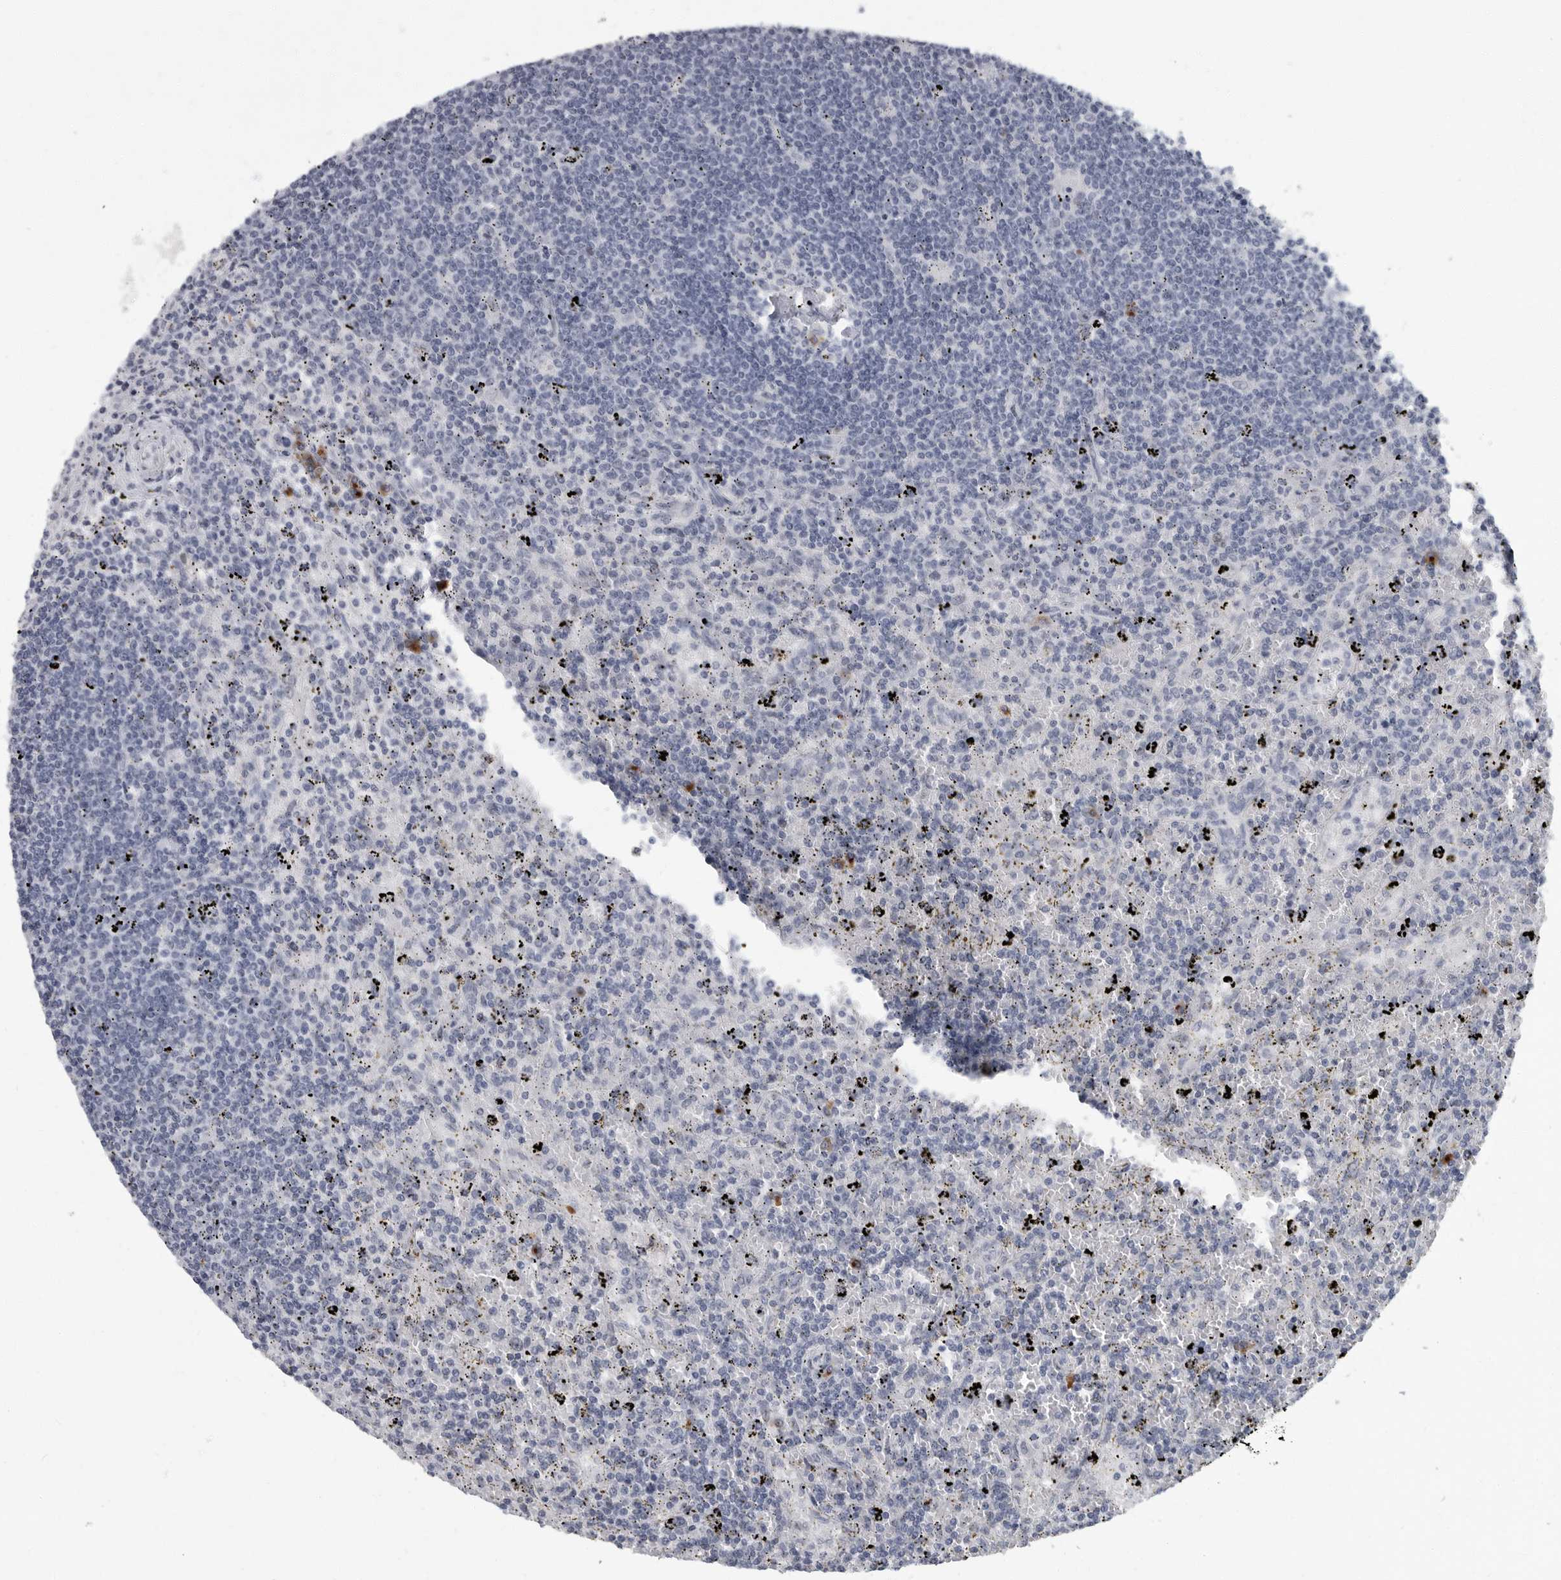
{"staining": {"intensity": "negative", "quantity": "none", "location": "none"}, "tissue": "lymphoma", "cell_type": "Tumor cells", "image_type": "cancer", "snomed": [{"axis": "morphology", "description": "Malignant lymphoma, non-Hodgkin's type, Low grade"}, {"axis": "topography", "description": "Spleen"}], "caption": "A photomicrograph of human lymphoma is negative for staining in tumor cells.", "gene": "SLC25A39", "patient": {"sex": "male", "age": 76}}